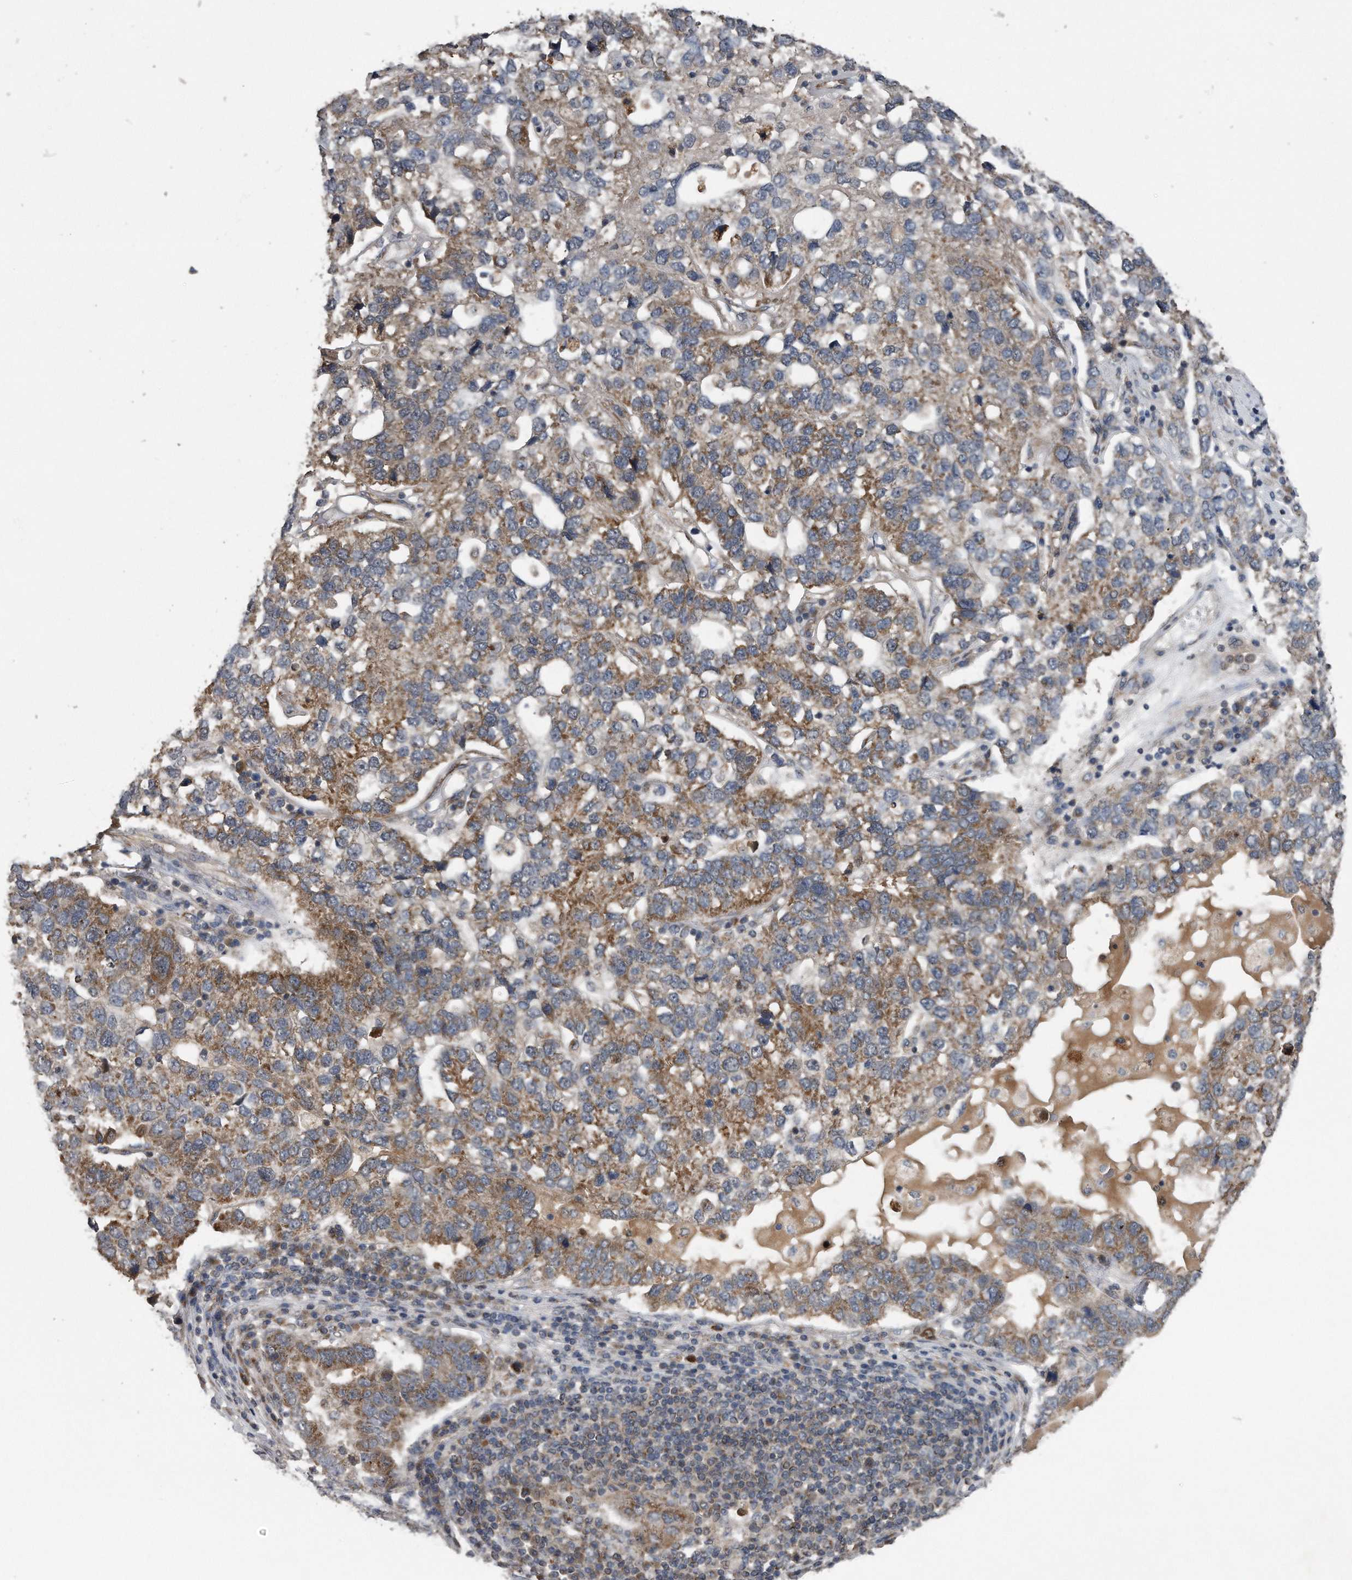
{"staining": {"intensity": "moderate", "quantity": "25%-75%", "location": "cytoplasmic/membranous"}, "tissue": "pancreatic cancer", "cell_type": "Tumor cells", "image_type": "cancer", "snomed": [{"axis": "morphology", "description": "Adenocarcinoma, NOS"}, {"axis": "topography", "description": "Pancreas"}], "caption": "This micrograph displays IHC staining of human pancreatic adenocarcinoma, with medium moderate cytoplasmic/membranous expression in approximately 25%-75% of tumor cells.", "gene": "LYRM4", "patient": {"sex": "female", "age": 61}}